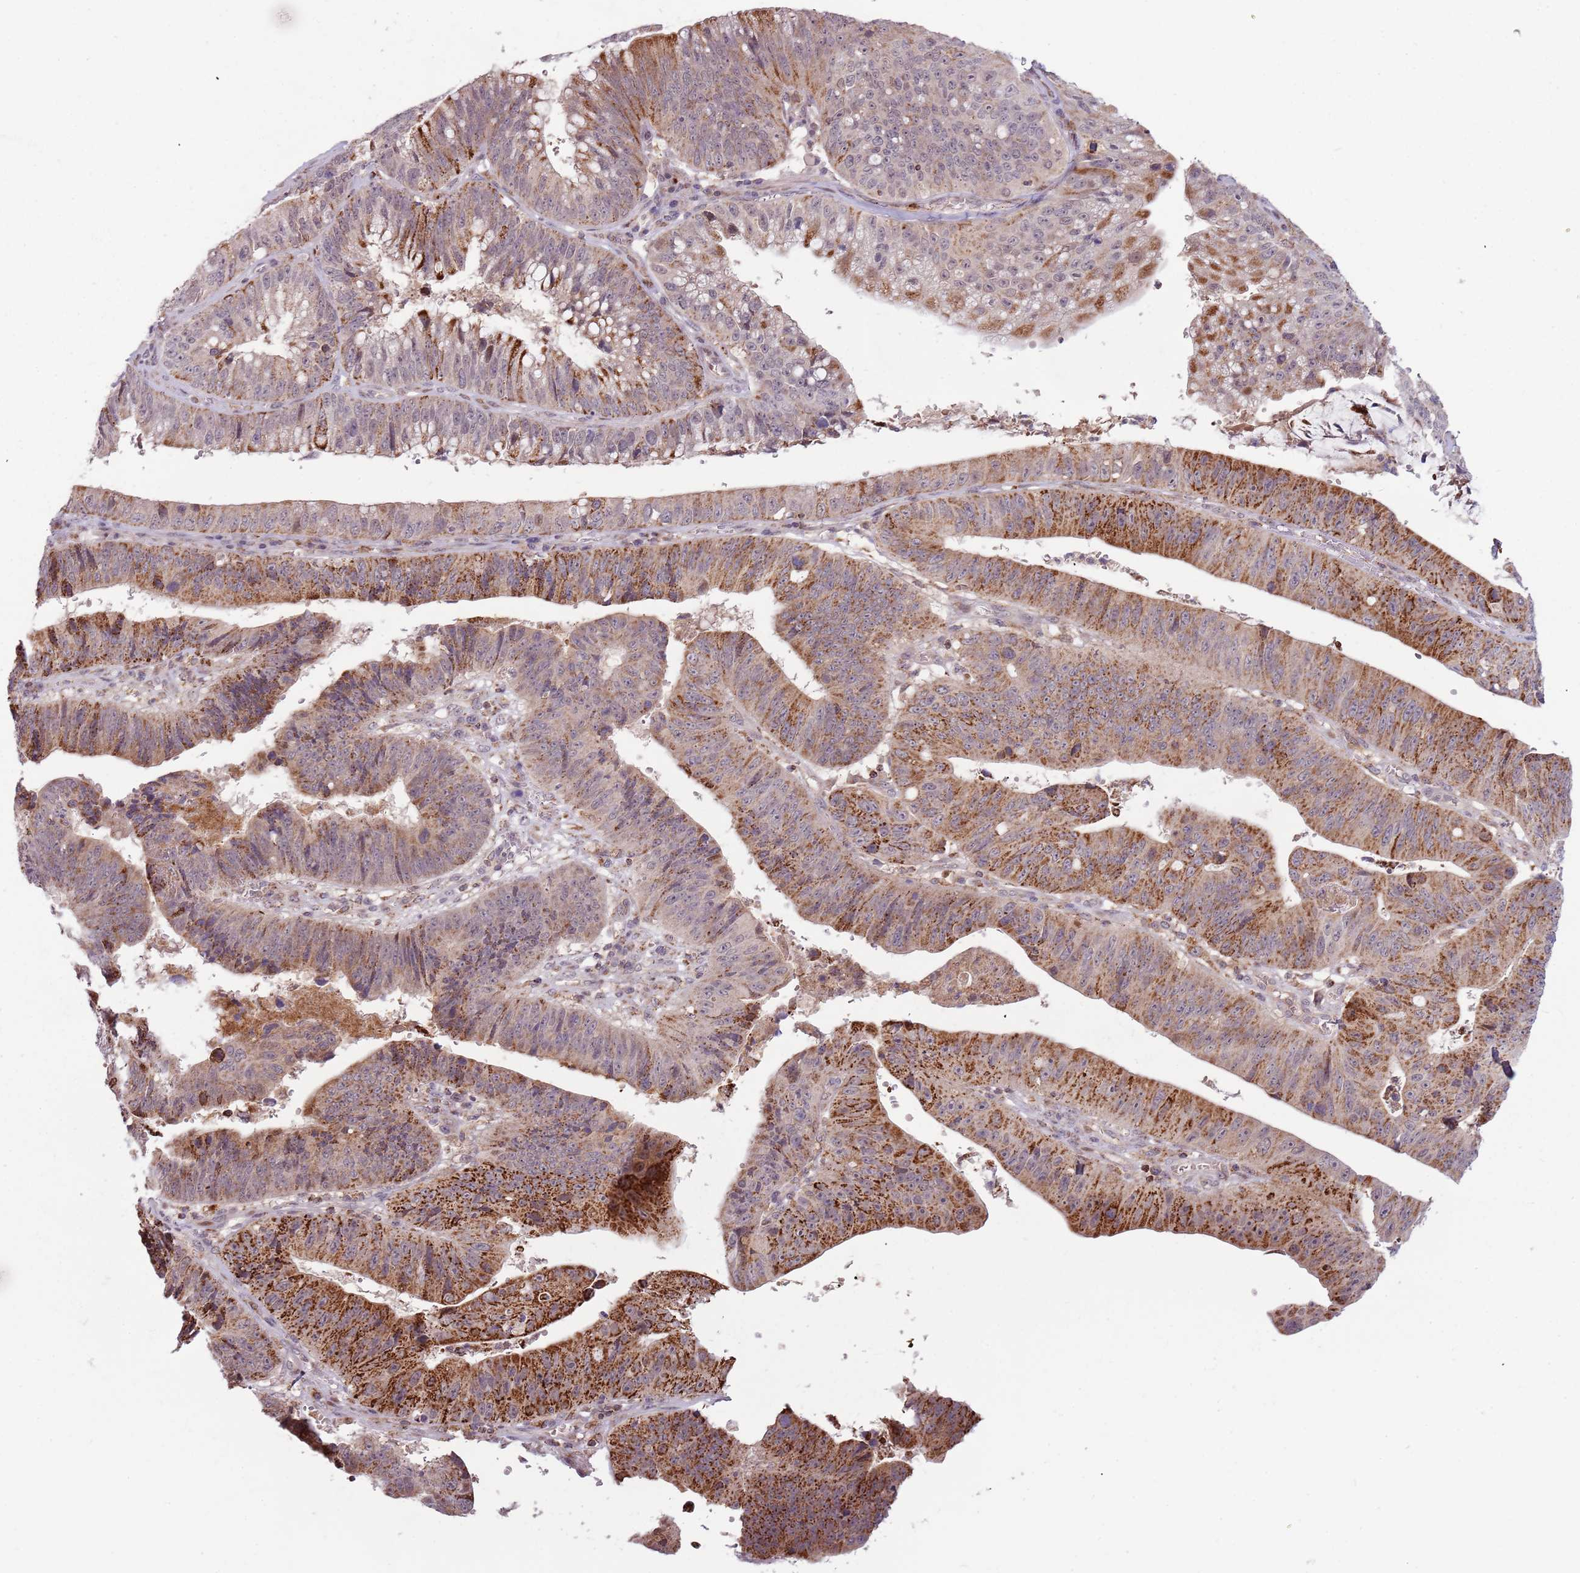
{"staining": {"intensity": "strong", "quantity": "25%-75%", "location": "cytoplasmic/membranous"}, "tissue": "stomach cancer", "cell_type": "Tumor cells", "image_type": "cancer", "snomed": [{"axis": "morphology", "description": "Adenocarcinoma, NOS"}, {"axis": "topography", "description": "Stomach"}], "caption": "Human adenocarcinoma (stomach) stained with a brown dye reveals strong cytoplasmic/membranous positive positivity in about 25%-75% of tumor cells.", "gene": "ULK3", "patient": {"sex": "male", "age": 59}}